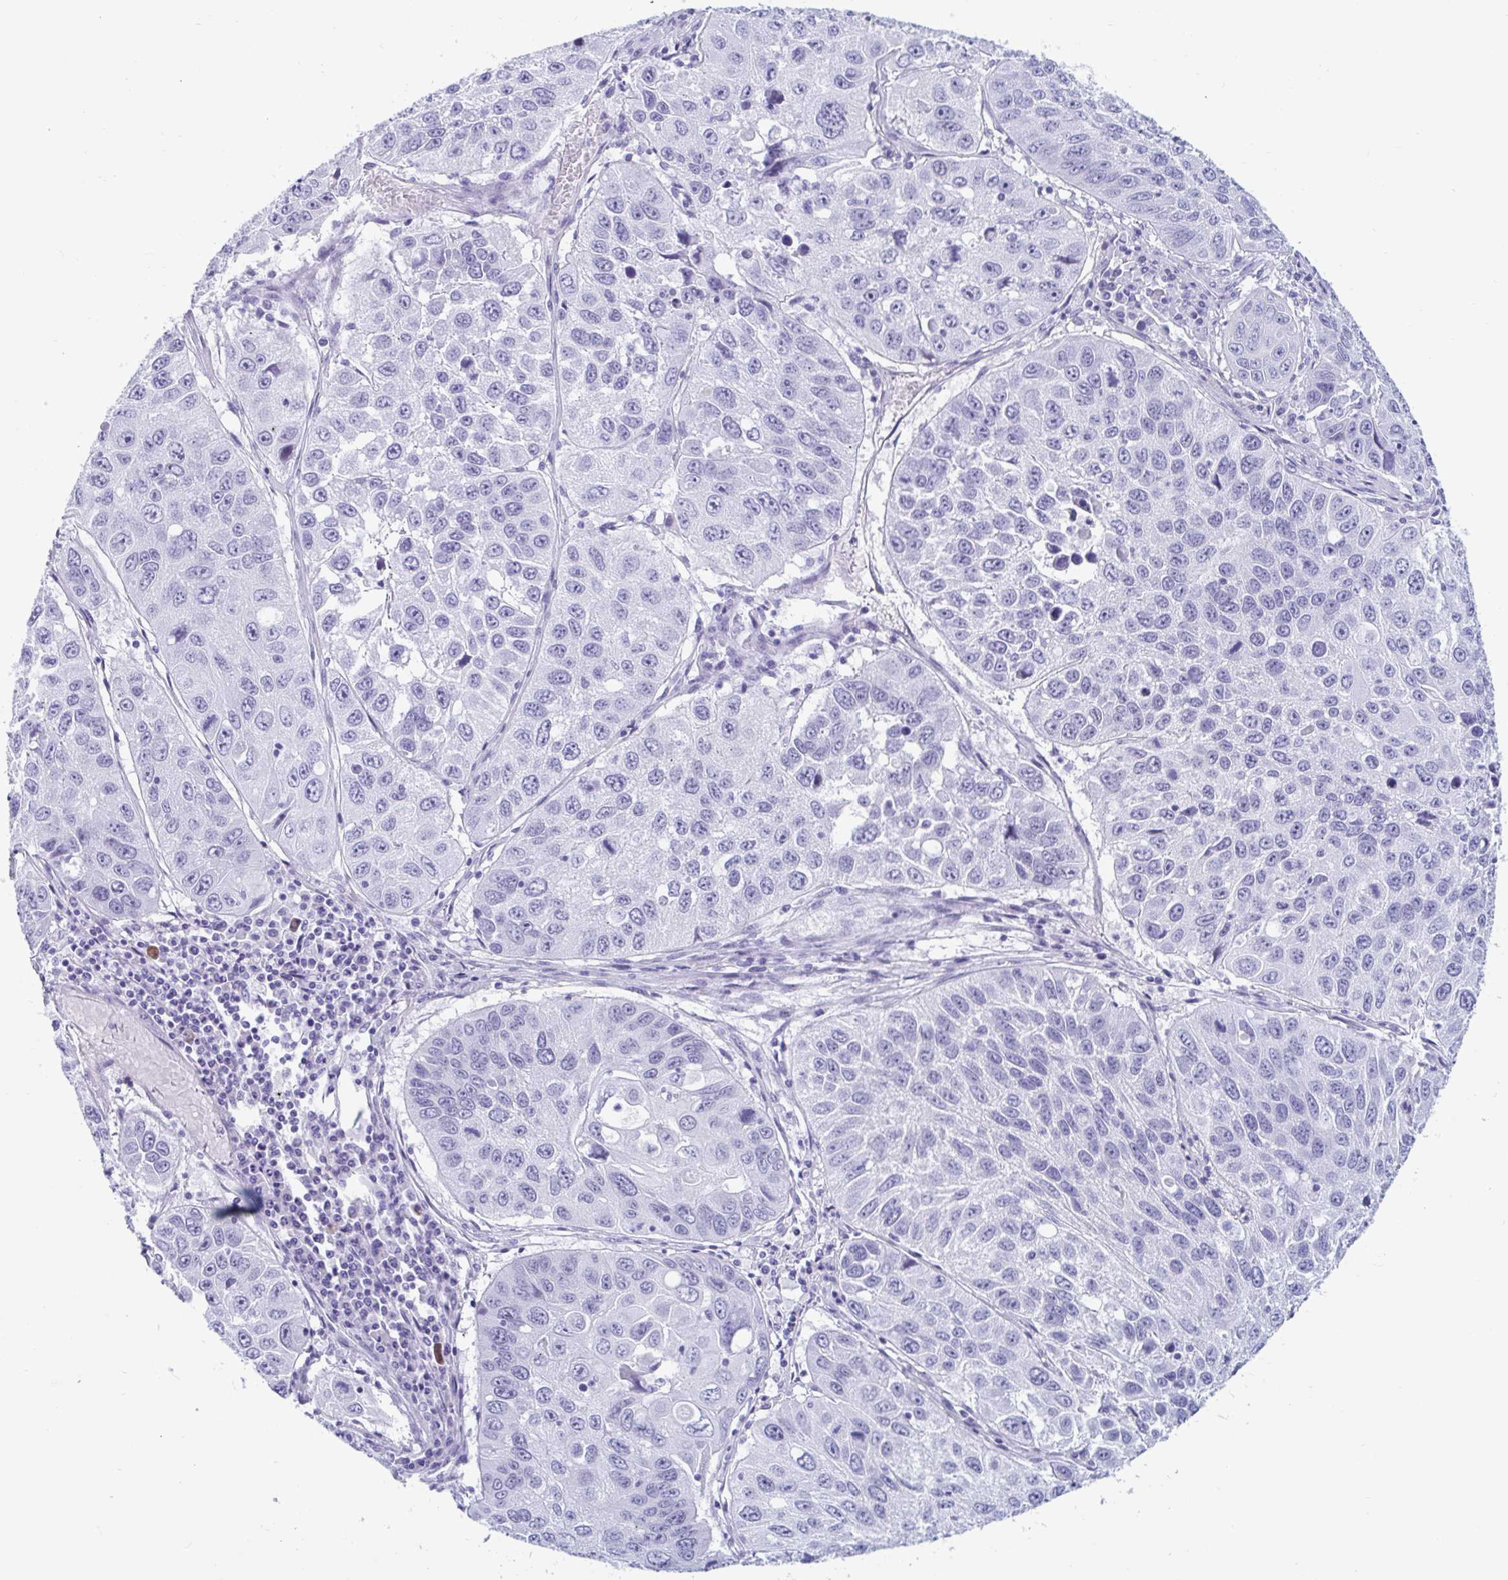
{"staining": {"intensity": "negative", "quantity": "none", "location": "none"}, "tissue": "lung cancer", "cell_type": "Tumor cells", "image_type": "cancer", "snomed": [{"axis": "morphology", "description": "Squamous cell carcinoma, NOS"}, {"axis": "topography", "description": "Lung"}], "caption": "Immunohistochemistry photomicrograph of lung cancer stained for a protein (brown), which demonstrates no positivity in tumor cells.", "gene": "GKN2", "patient": {"sex": "female", "age": 61}}